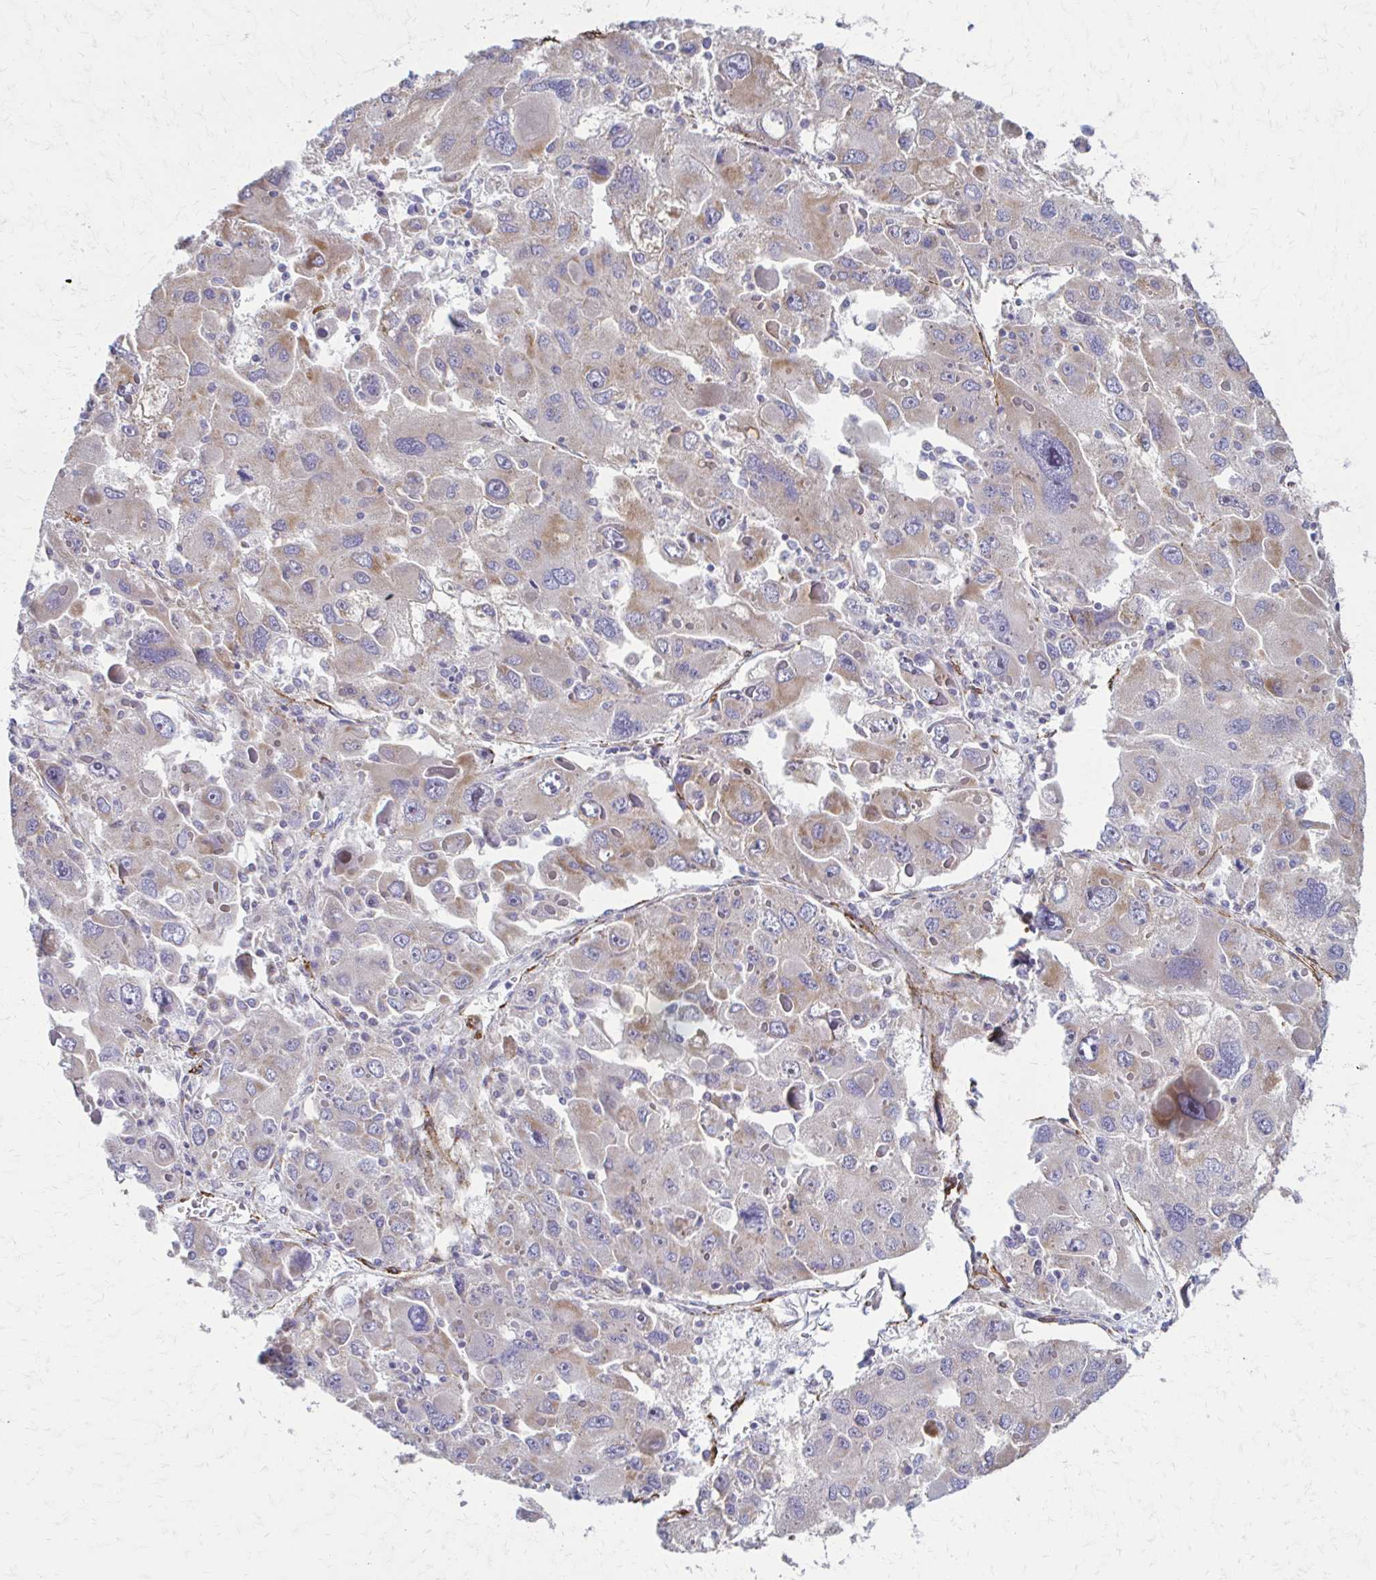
{"staining": {"intensity": "weak", "quantity": "<25%", "location": "cytoplasmic/membranous"}, "tissue": "liver cancer", "cell_type": "Tumor cells", "image_type": "cancer", "snomed": [{"axis": "morphology", "description": "Carcinoma, Hepatocellular, NOS"}, {"axis": "topography", "description": "Liver"}], "caption": "Immunohistochemistry histopathology image of human liver hepatocellular carcinoma stained for a protein (brown), which reveals no expression in tumor cells.", "gene": "TIMMDC1", "patient": {"sex": "female", "age": 41}}